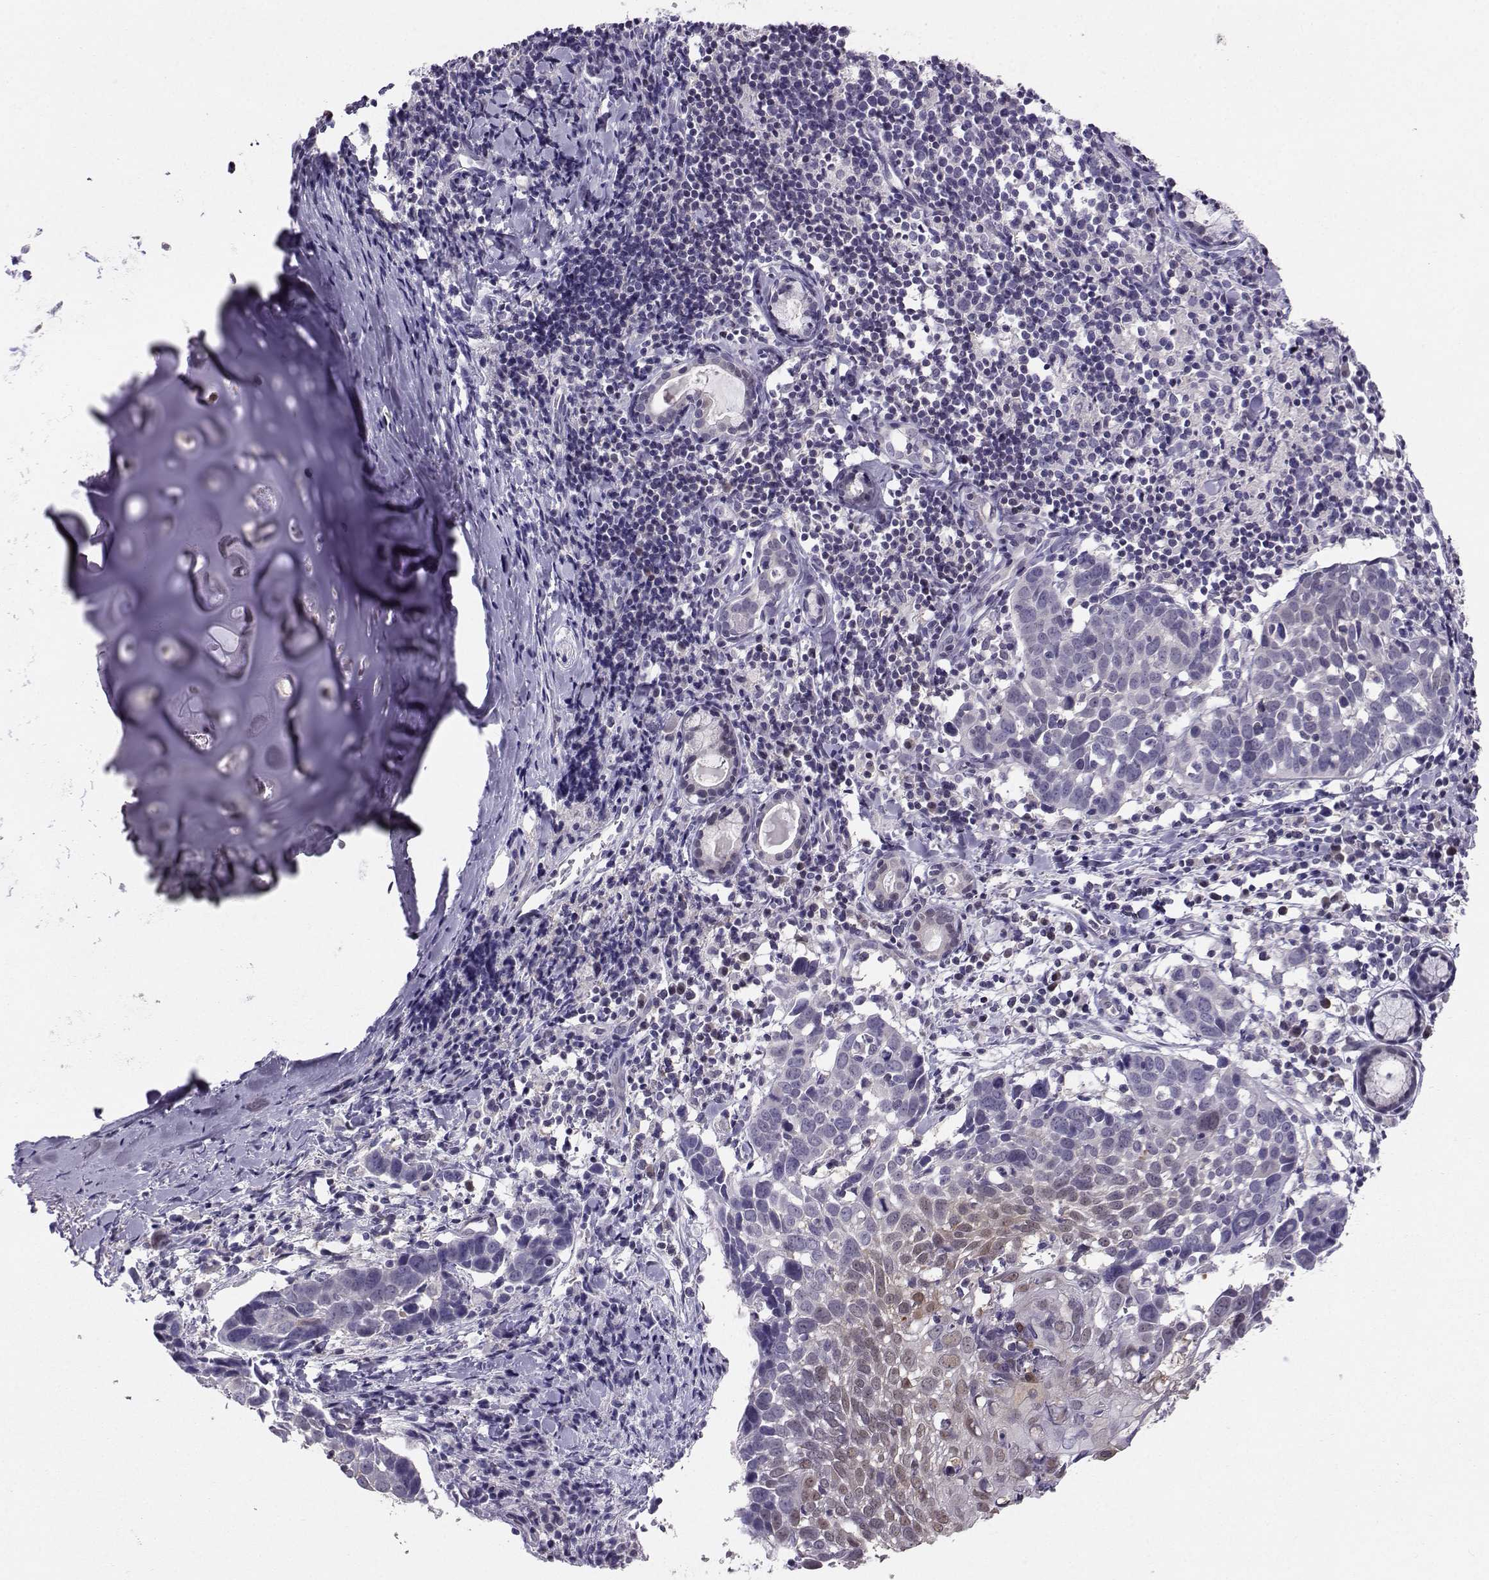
{"staining": {"intensity": "negative", "quantity": "none", "location": "none"}, "tissue": "lung cancer", "cell_type": "Tumor cells", "image_type": "cancer", "snomed": [{"axis": "morphology", "description": "Squamous cell carcinoma, NOS"}, {"axis": "topography", "description": "Lung"}], "caption": "The micrograph shows no staining of tumor cells in lung cancer (squamous cell carcinoma).", "gene": "PGK1", "patient": {"sex": "male", "age": 57}}